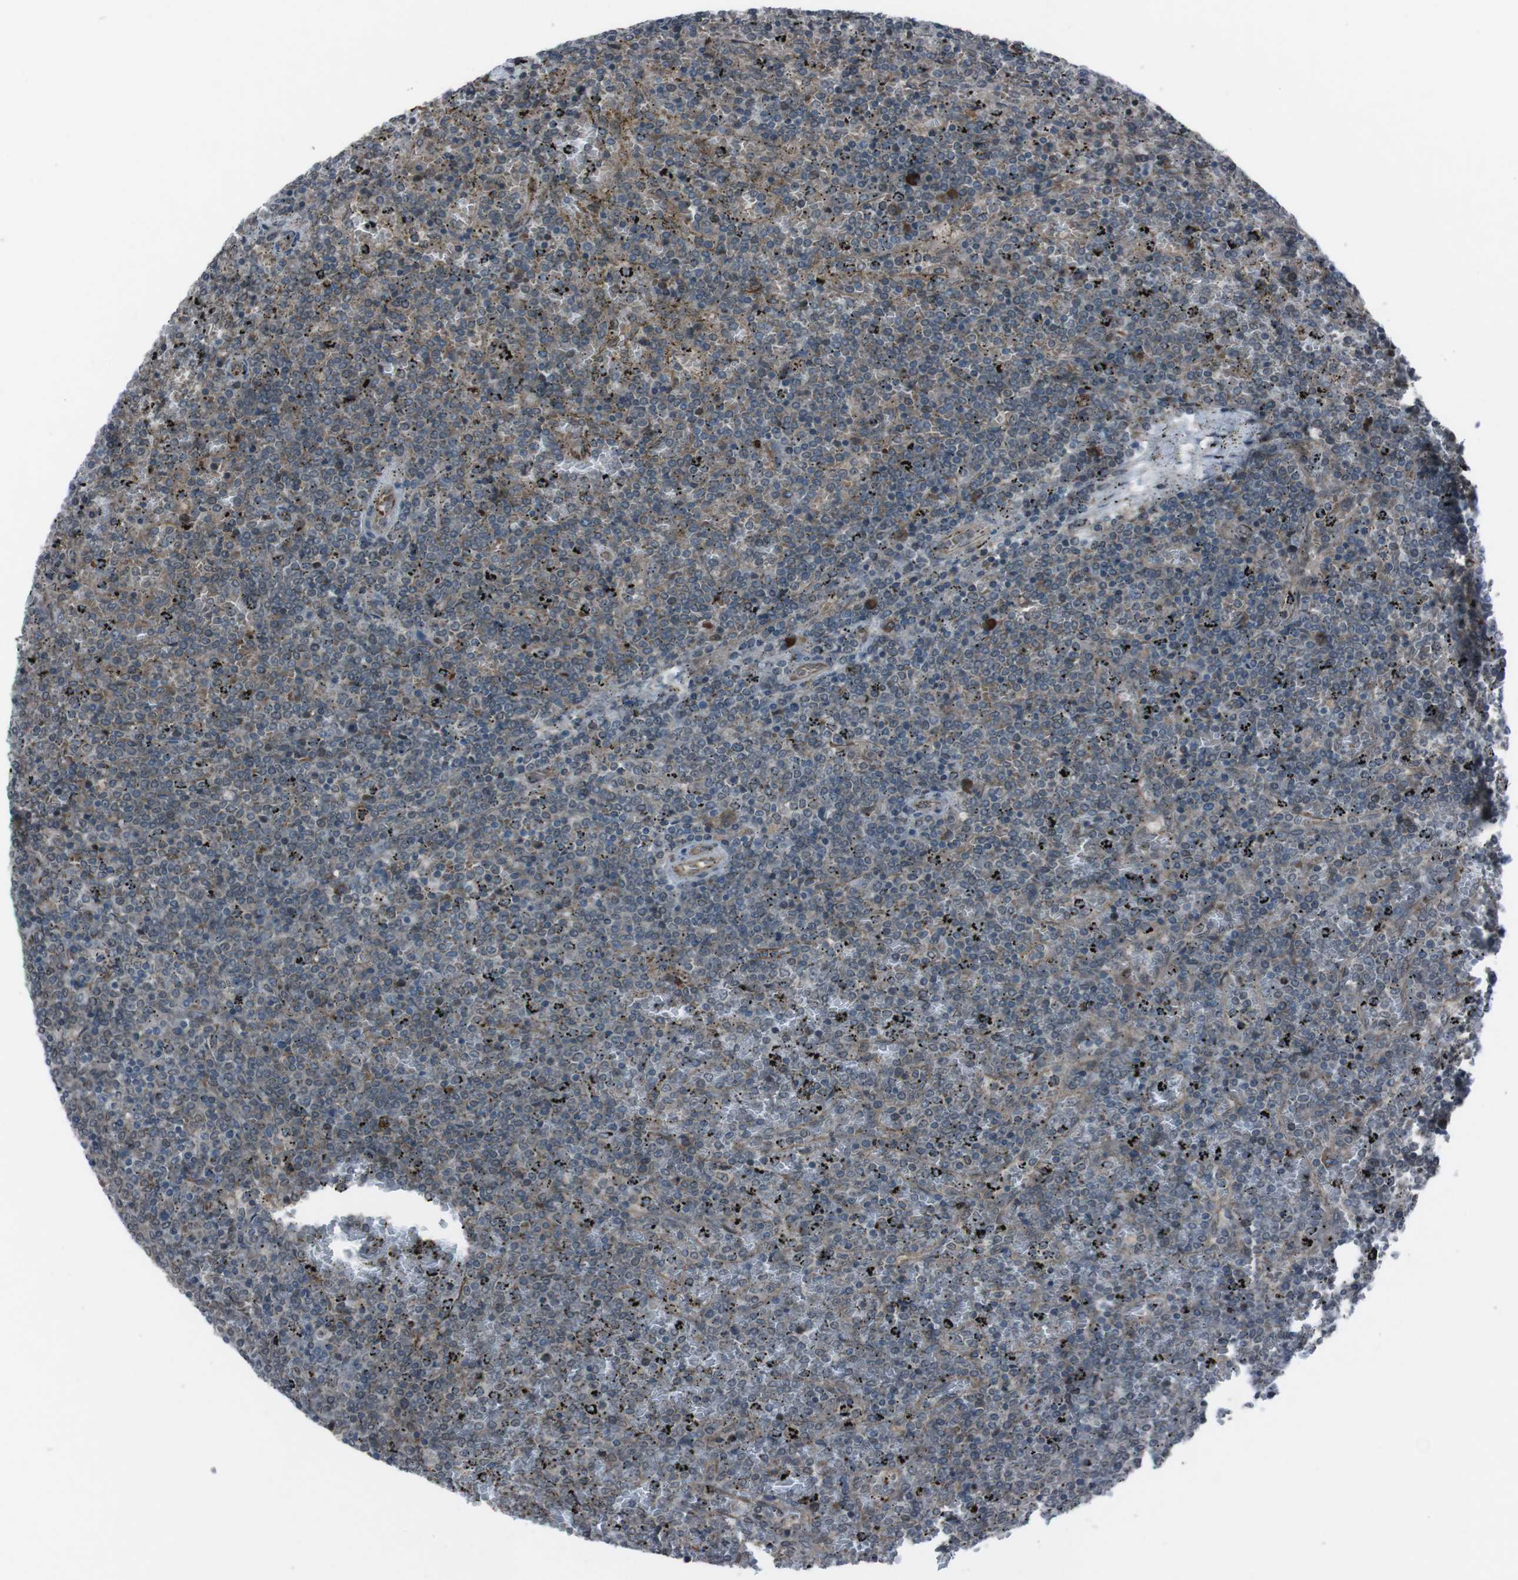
{"staining": {"intensity": "negative", "quantity": "none", "location": "none"}, "tissue": "lymphoma", "cell_type": "Tumor cells", "image_type": "cancer", "snomed": [{"axis": "morphology", "description": "Malignant lymphoma, non-Hodgkin's type, Low grade"}, {"axis": "topography", "description": "Spleen"}], "caption": "Immunohistochemistry of human malignant lymphoma, non-Hodgkin's type (low-grade) shows no positivity in tumor cells. (DAB (3,3'-diaminobenzidine) IHC visualized using brightfield microscopy, high magnification).", "gene": "SS18L1", "patient": {"sex": "female", "age": 77}}